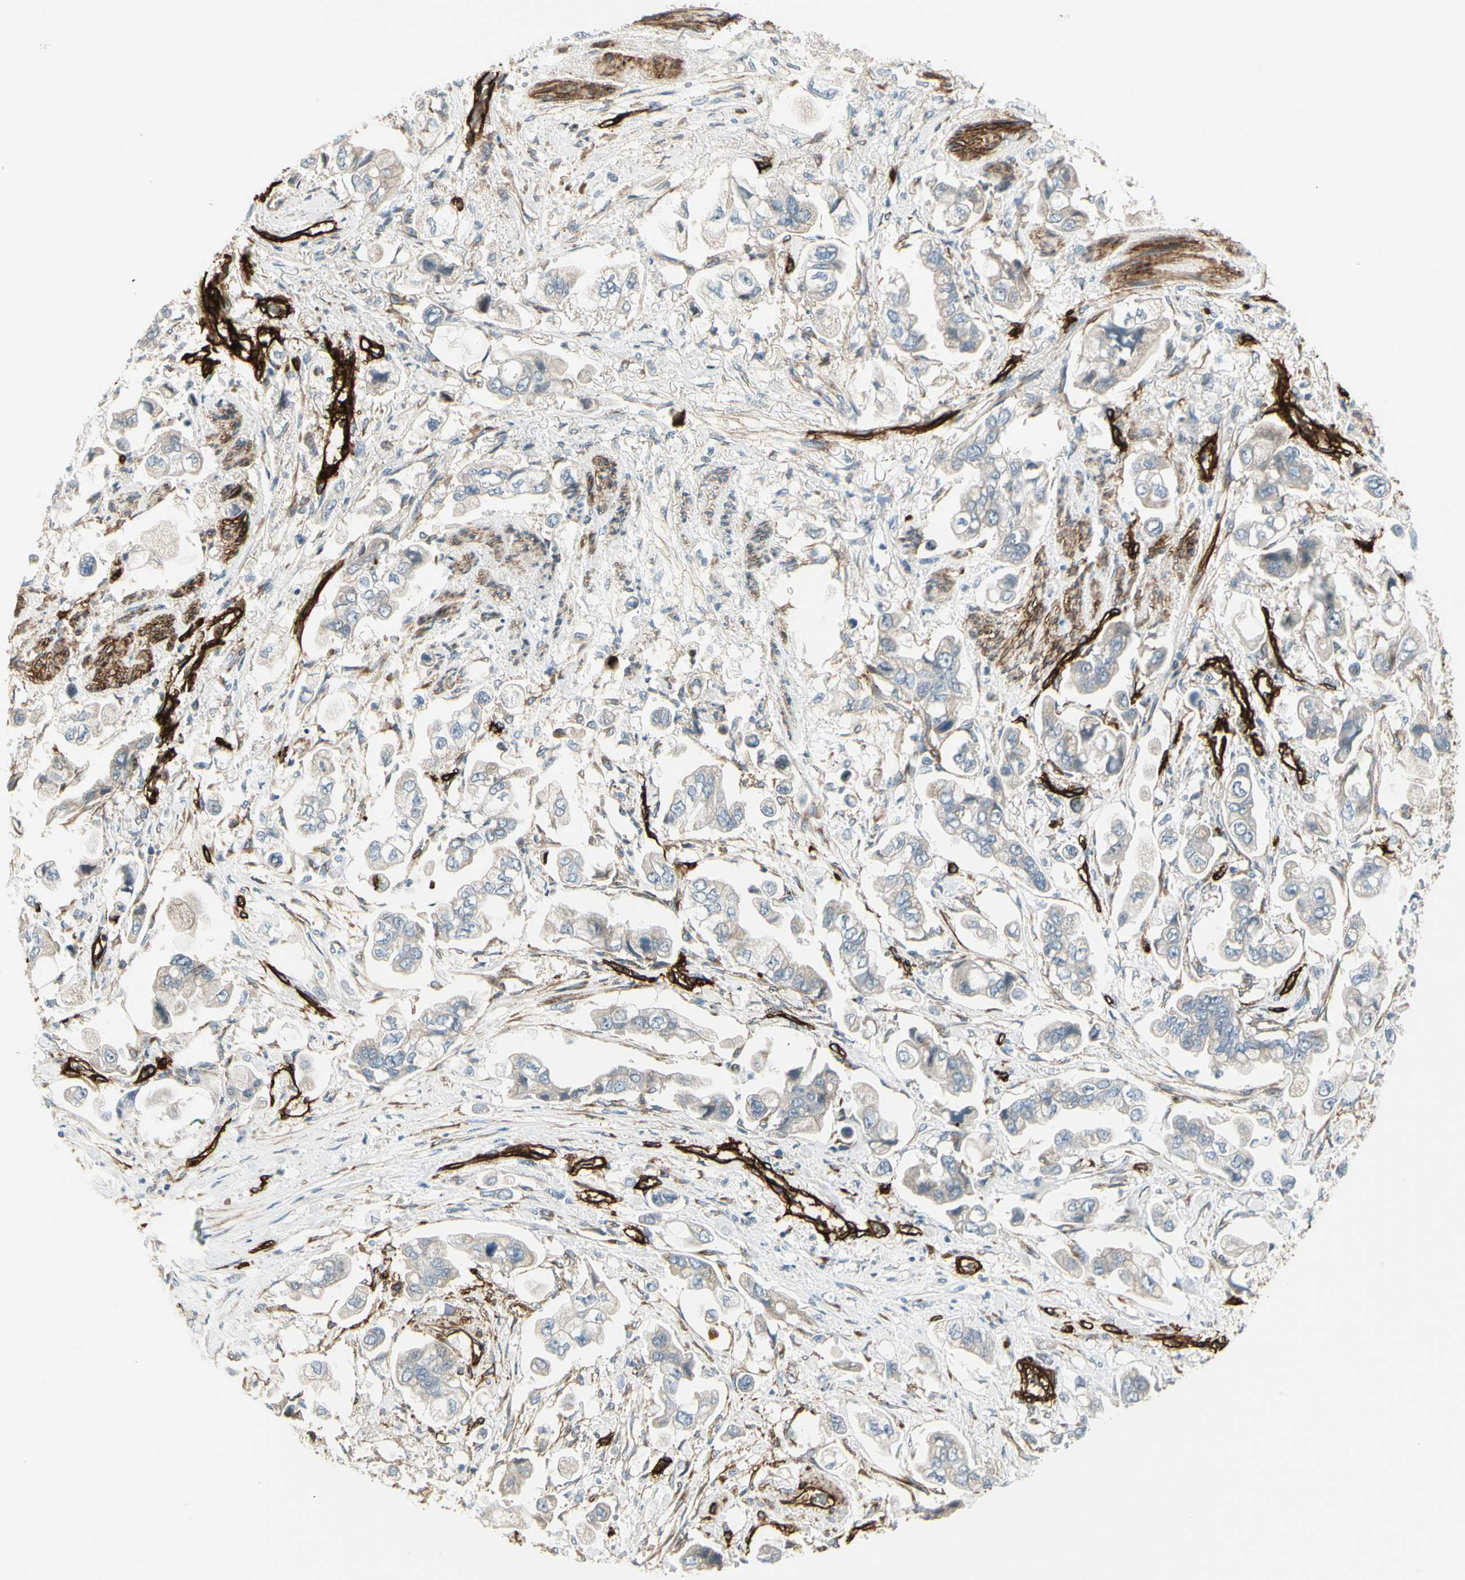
{"staining": {"intensity": "negative", "quantity": "none", "location": "none"}, "tissue": "stomach cancer", "cell_type": "Tumor cells", "image_type": "cancer", "snomed": [{"axis": "morphology", "description": "Adenocarcinoma, NOS"}, {"axis": "topography", "description": "Stomach"}], "caption": "Tumor cells show no significant protein expression in adenocarcinoma (stomach).", "gene": "MCAM", "patient": {"sex": "male", "age": 62}}